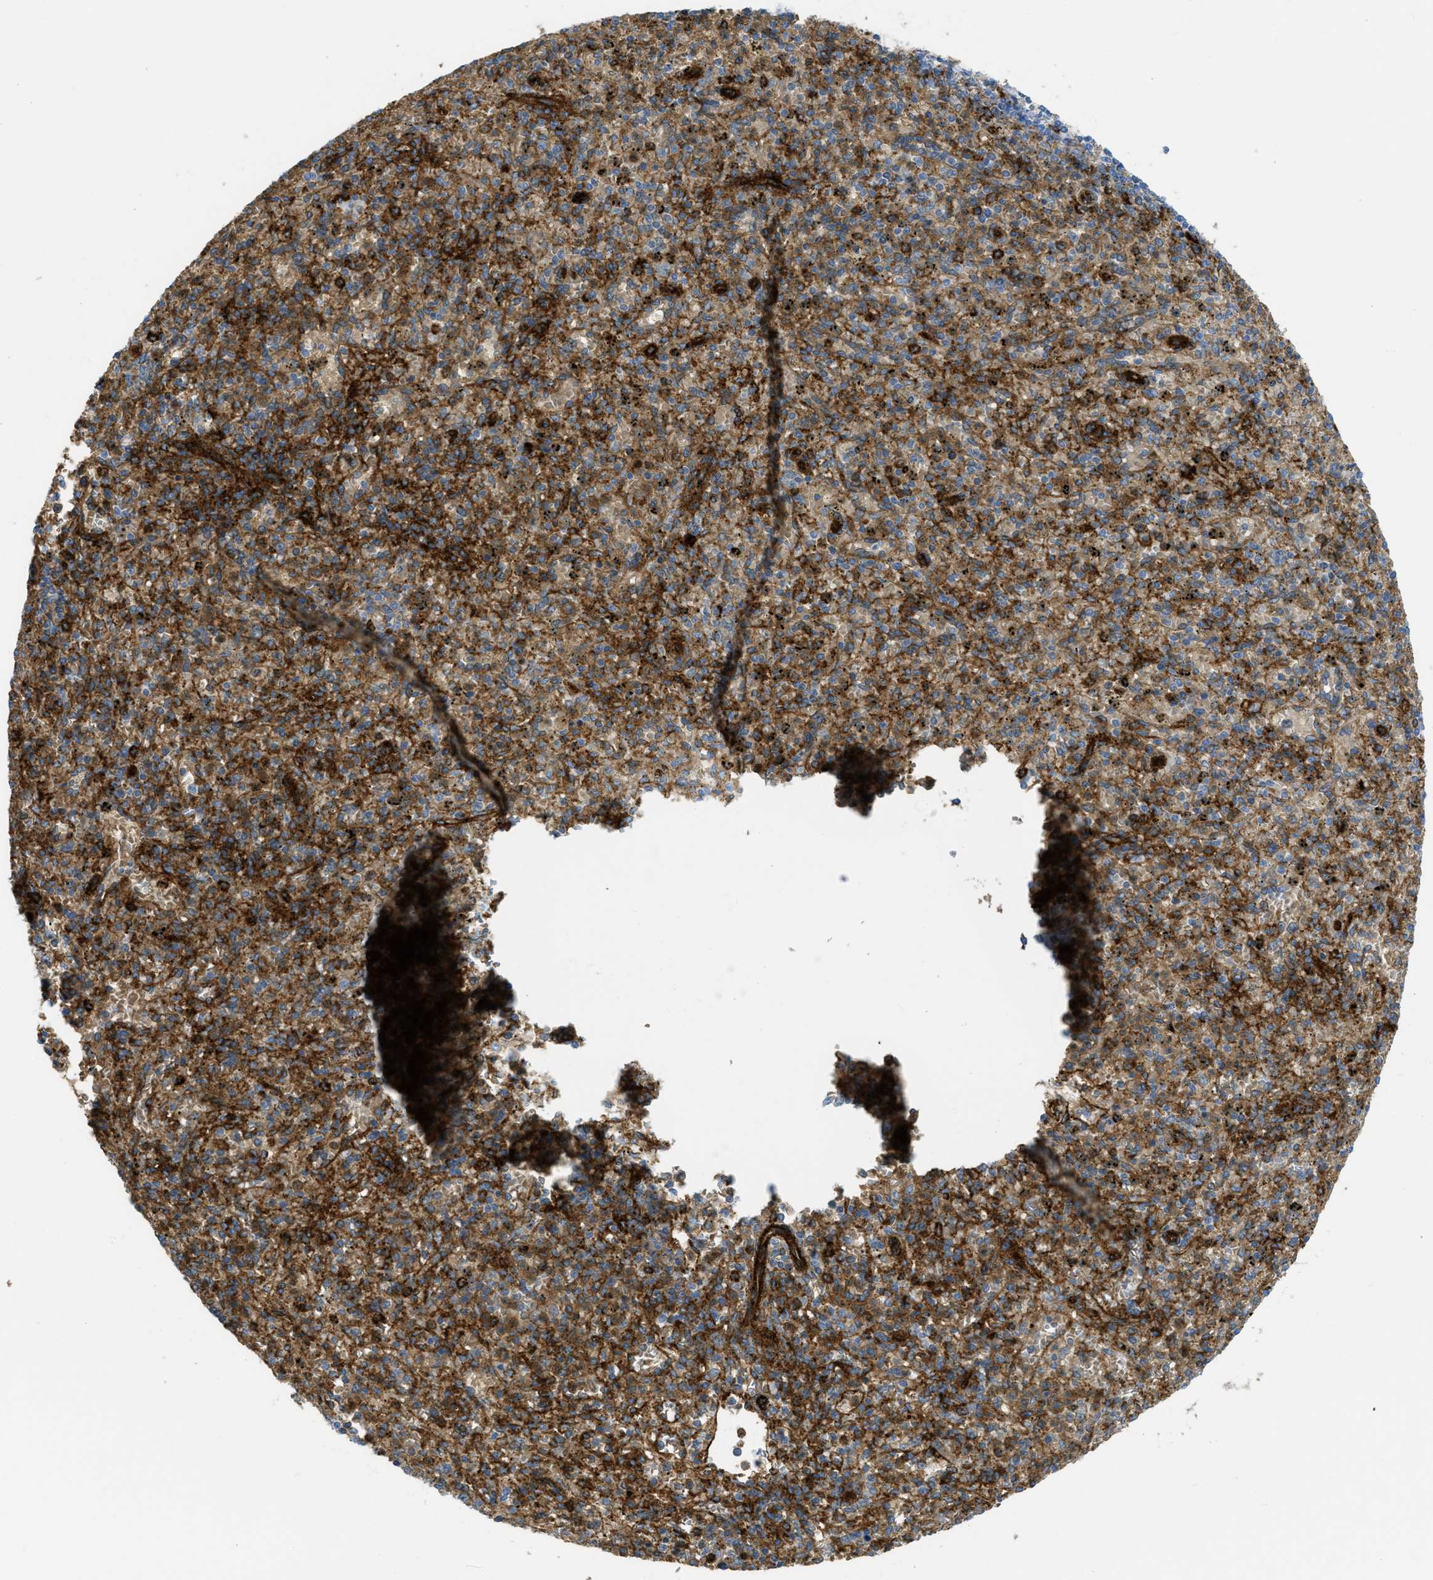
{"staining": {"intensity": "strong", "quantity": ">75%", "location": "cytoplasmic/membranous"}, "tissue": "spleen", "cell_type": "Cells in red pulp", "image_type": "normal", "snomed": [{"axis": "morphology", "description": "Normal tissue, NOS"}, {"axis": "topography", "description": "Spleen"}], "caption": "Immunohistochemical staining of normal human spleen exhibits high levels of strong cytoplasmic/membranous expression in approximately >75% of cells in red pulp.", "gene": "HIP1", "patient": {"sex": "male", "age": 72}}